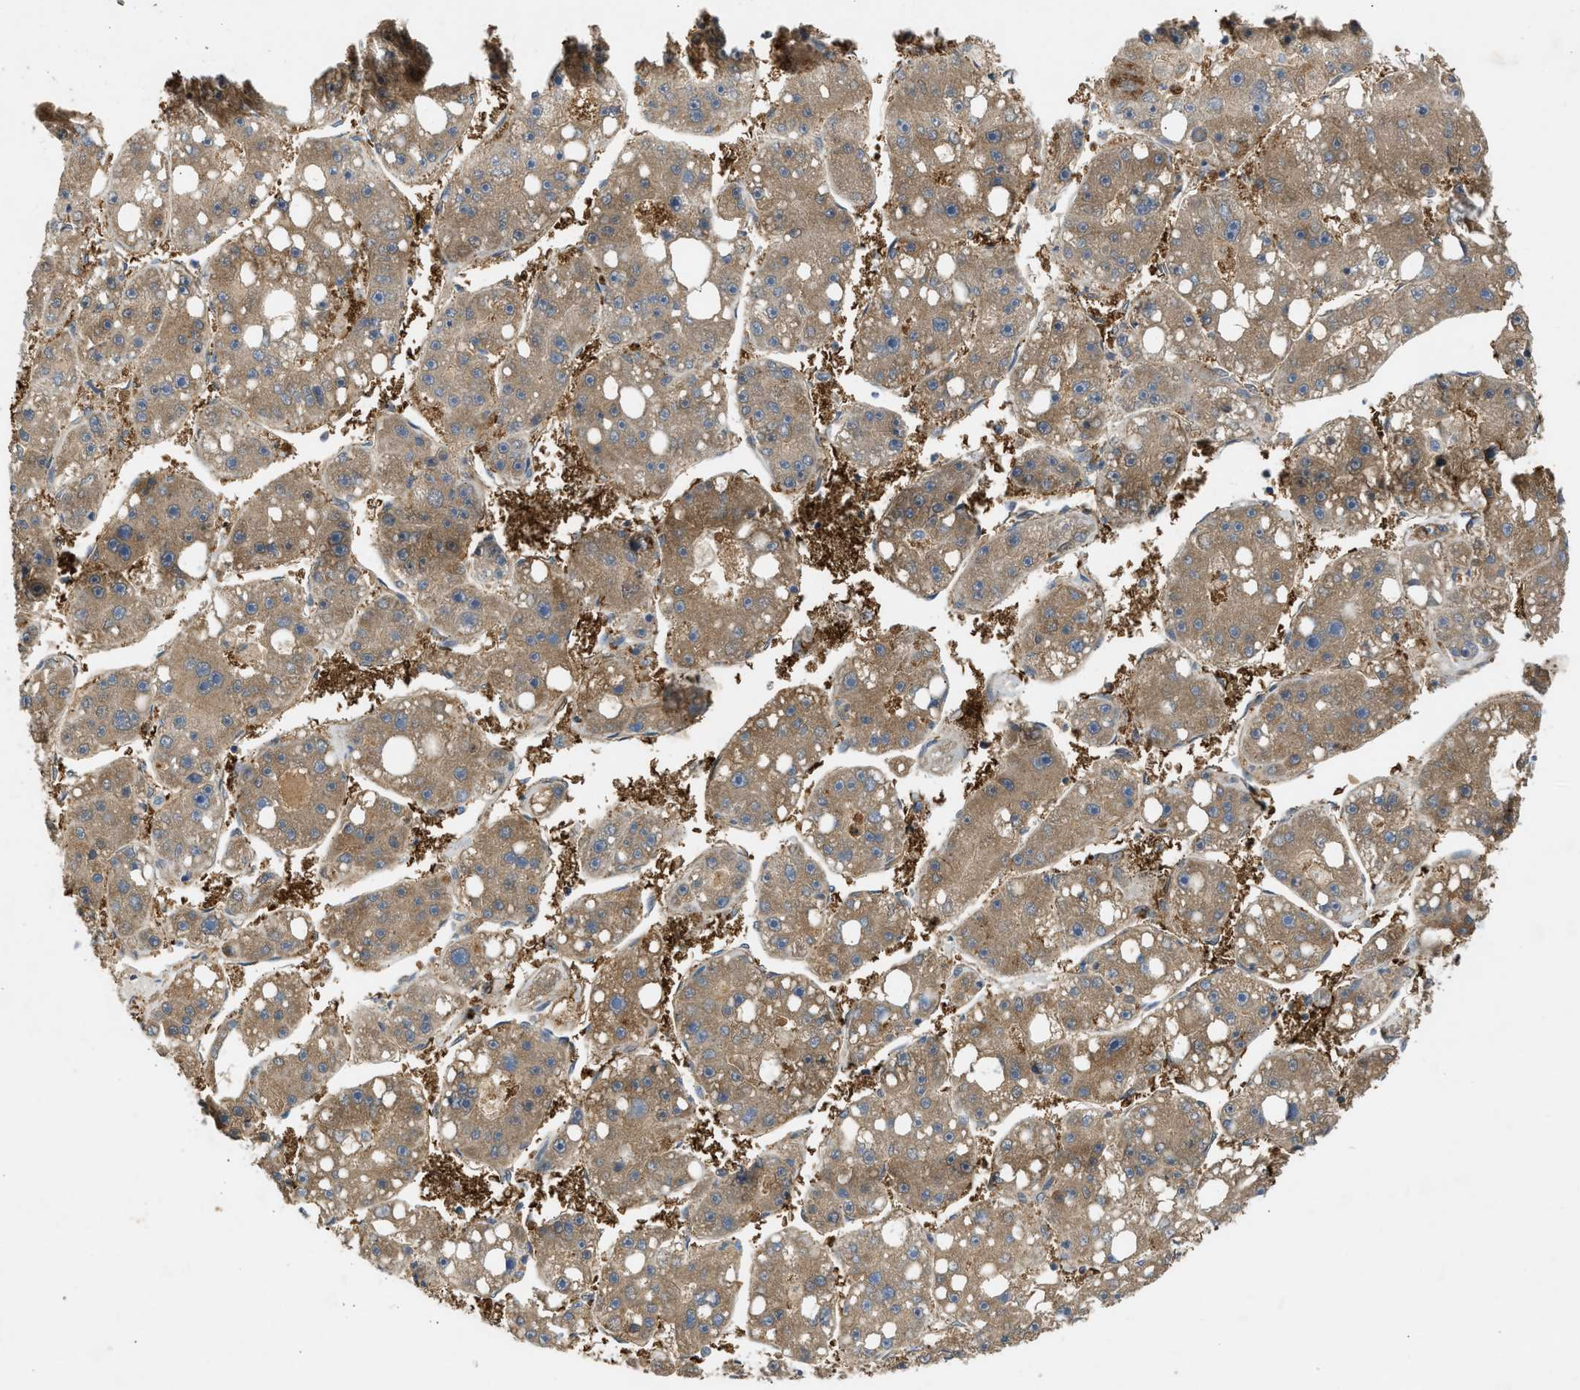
{"staining": {"intensity": "moderate", "quantity": ">75%", "location": "cytoplasmic/membranous"}, "tissue": "liver cancer", "cell_type": "Tumor cells", "image_type": "cancer", "snomed": [{"axis": "morphology", "description": "Carcinoma, Hepatocellular, NOS"}, {"axis": "topography", "description": "Liver"}], "caption": "This image displays immunohistochemistry staining of liver cancer, with medium moderate cytoplasmic/membranous staining in approximately >75% of tumor cells.", "gene": "MAPK7", "patient": {"sex": "female", "age": 61}}